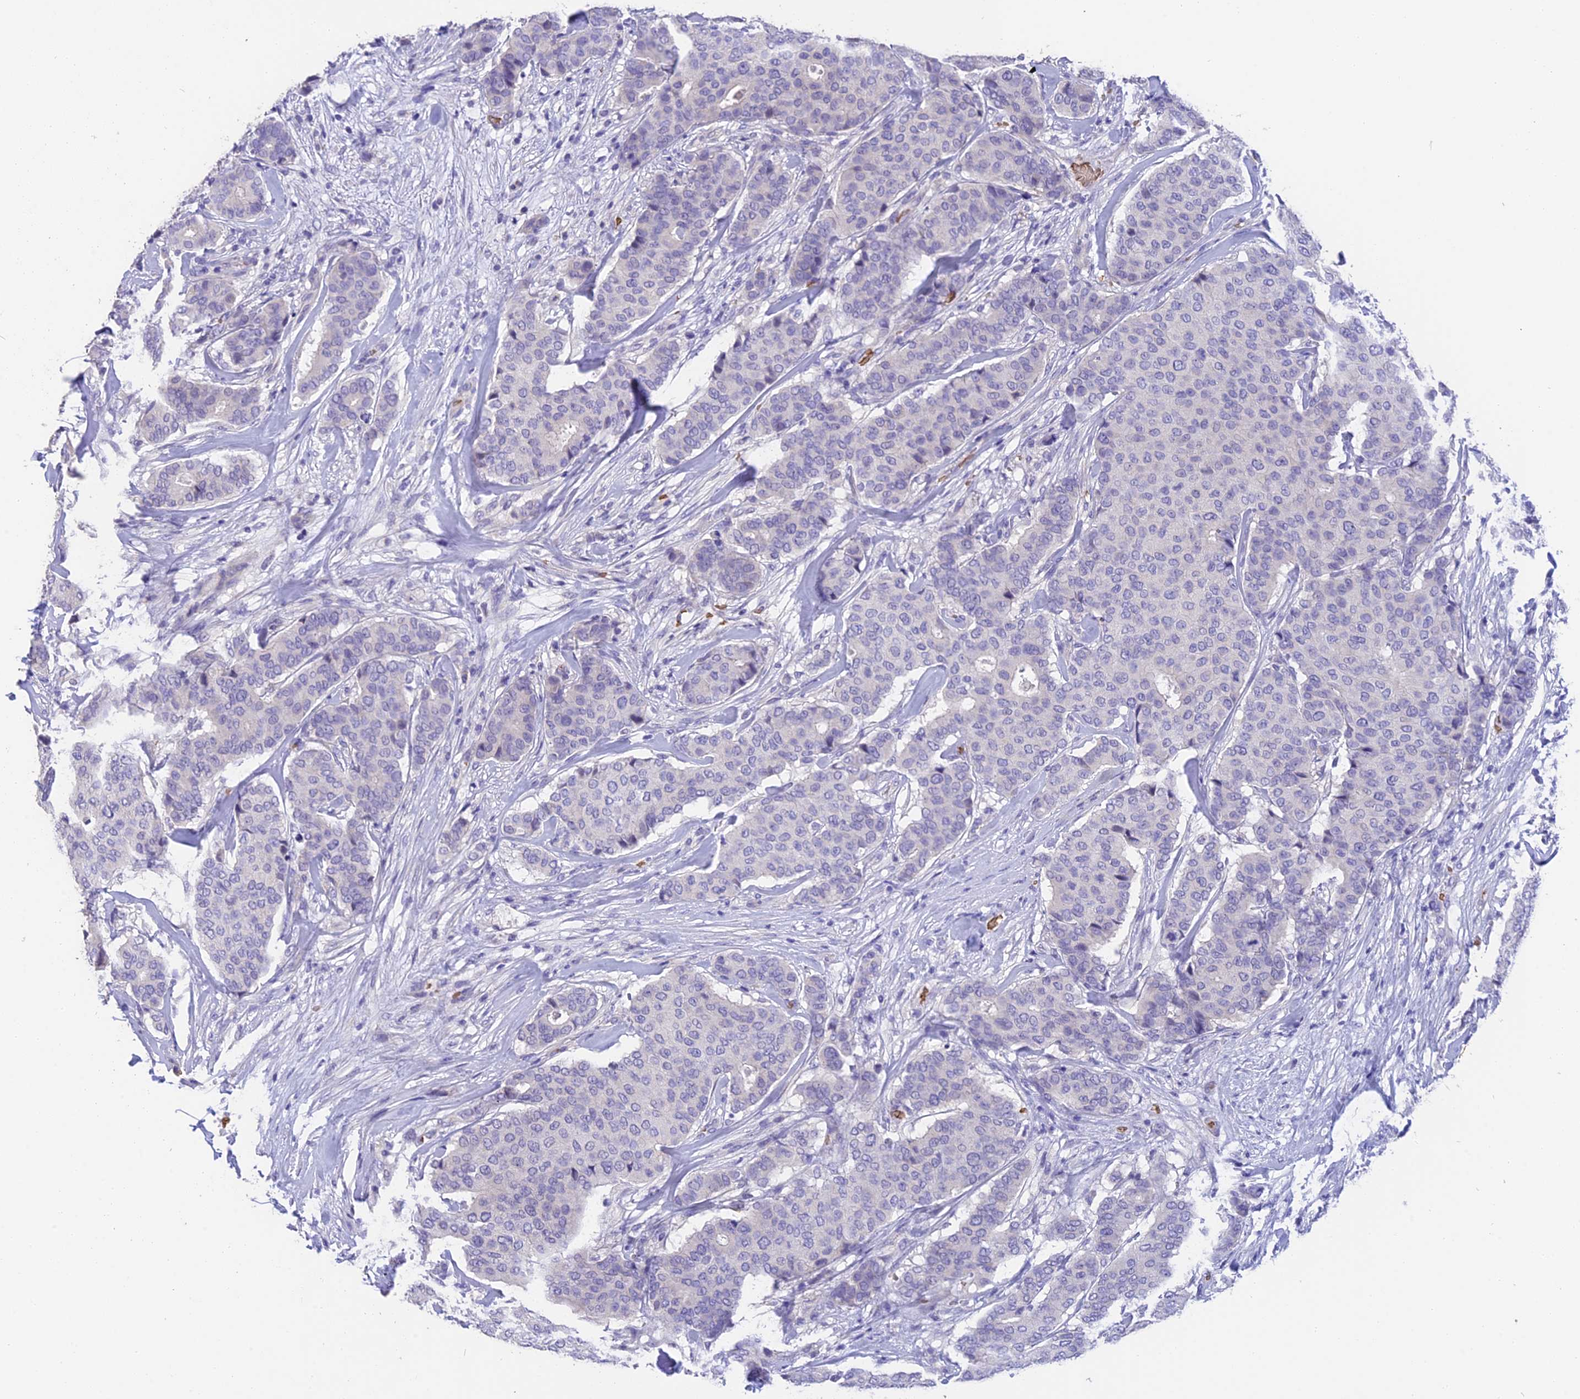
{"staining": {"intensity": "negative", "quantity": "none", "location": "none"}, "tissue": "breast cancer", "cell_type": "Tumor cells", "image_type": "cancer", "snomed": [{"axis": "morphology", "description": "Duct carcinoma"}, {"axis": "topography", "description": "Breast"}], "caption": "Protein analysis of breast invasive ductal carcinoma reveals no significant expression in tumor cells.", "gene": "TNNC2", "patient": {"sex": "female", "age": 75}}